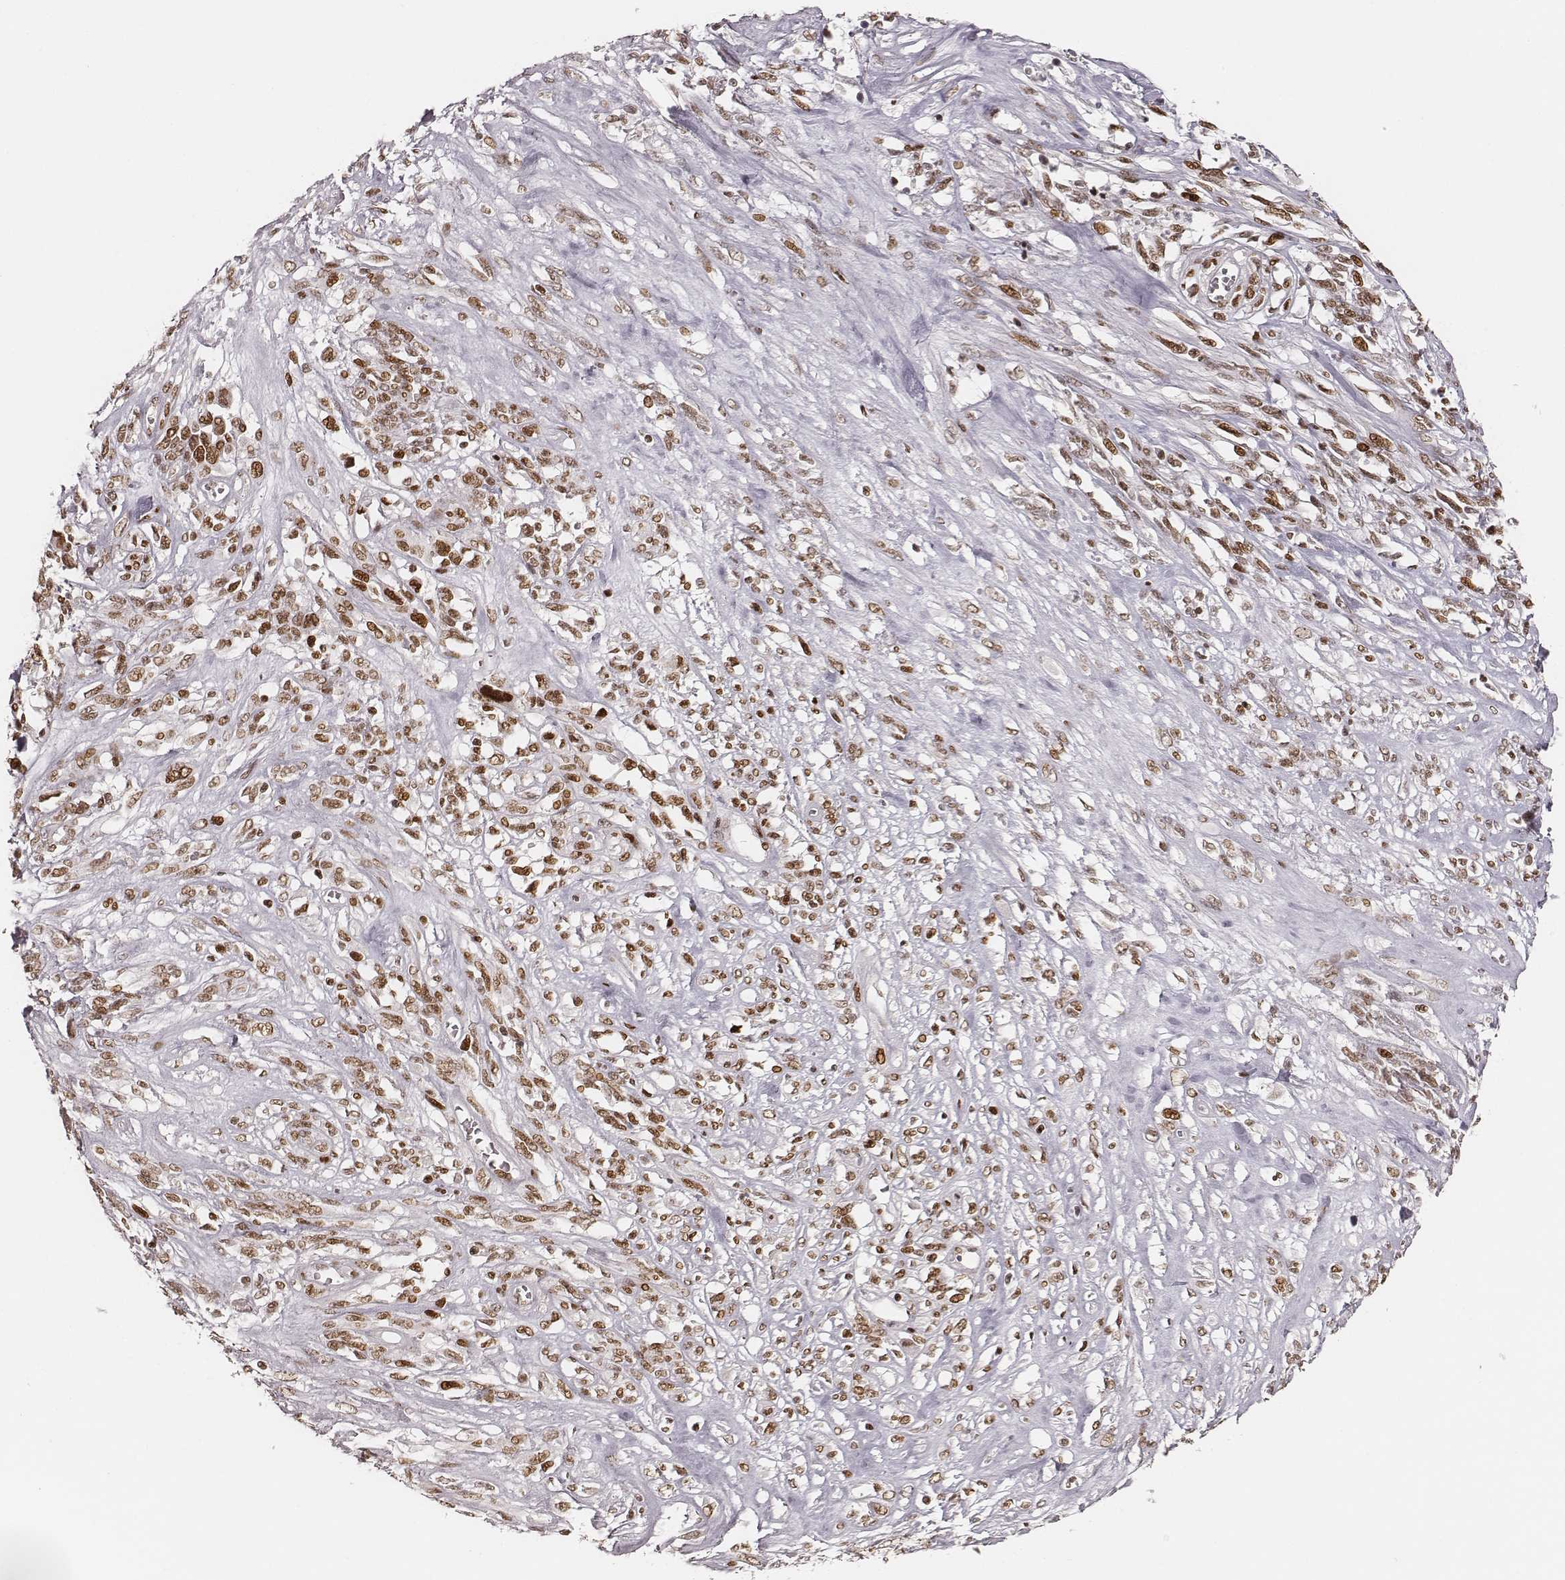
{"staining": {"intensity": "moderate", "quantity": ">75%", "location": "nuclear"}, "tissue": "melanoma", "cell_type": "Tumor cells", "image_type": "cancer", "snomed": [{"axis": "morphology", "description": "Malignant melanoma, NOS"}, {"axis": "topography", "description": "Skin"}], "caption": "High-magnification brightfield microscopy of melanoma stained with DAB (3,3'-diaminobenzidine) (brown) and counterstained with hematoxylin (blue). tumor cells exhibit moderate nuclear staining is identified in approximately>75% of cells.", "gene": "HNRNPC", "patient": {"sex": "female", "age": 91}}